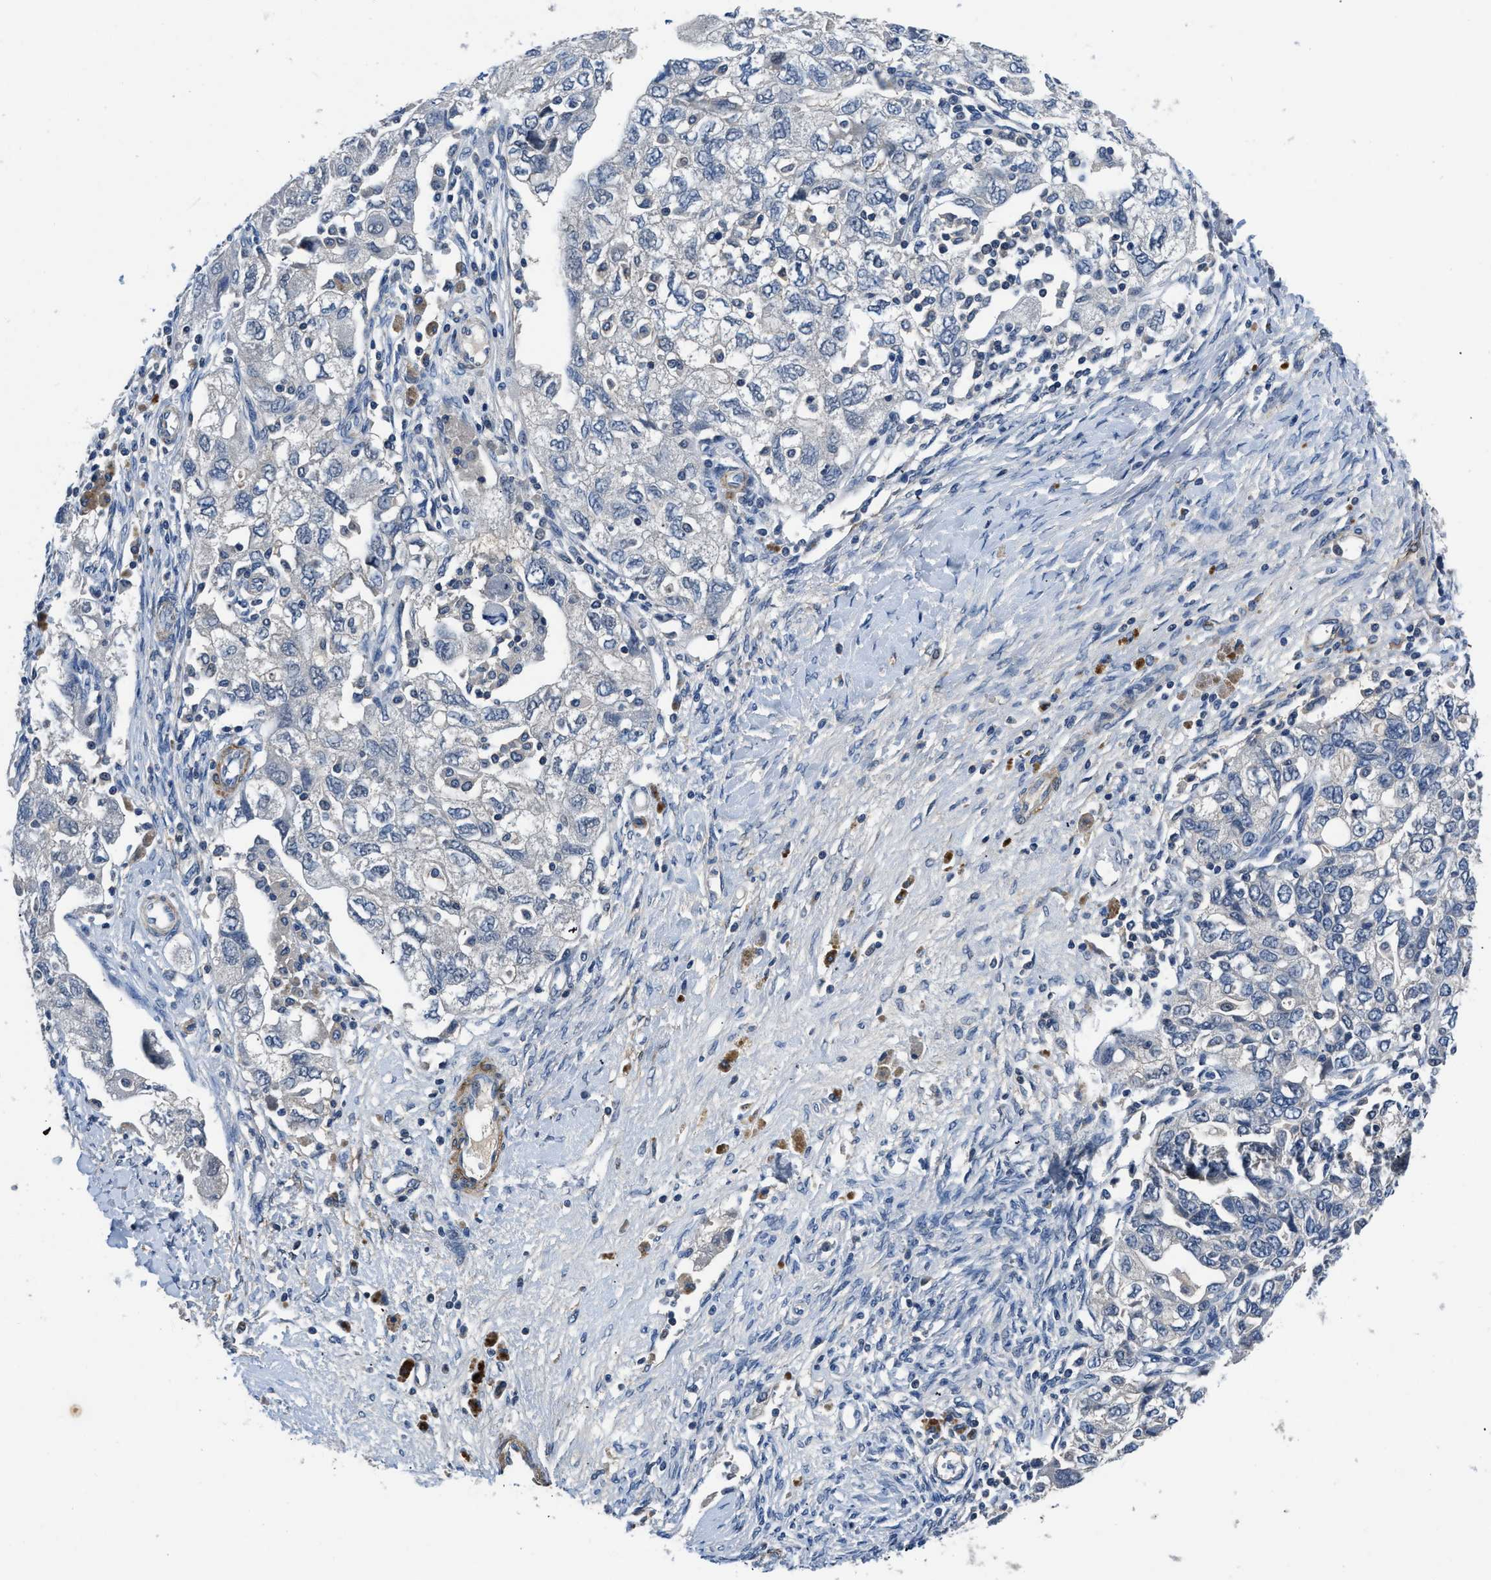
{"staining": {"intensity": "negative", "quantity": "none", "location": "none"}, "tissue": "ovarian cancer", "cell_type": "Tumor cells", "image_type": "cancer", "snomed": [{"axis": "morphology", "description": "Carcinoma, NOS"}, {"axis": "morphology", "description": "Cystadenocarcinoma, serous, NOS"}, {"axis": "topography", "description": "Ovary"}], "caption": "An image of human serous cystadenocarcinoma (ovarian) is negative for staining in tumor cells.", "gene": "LANCL2", "patient": {"sex": "female", "age": 69}}